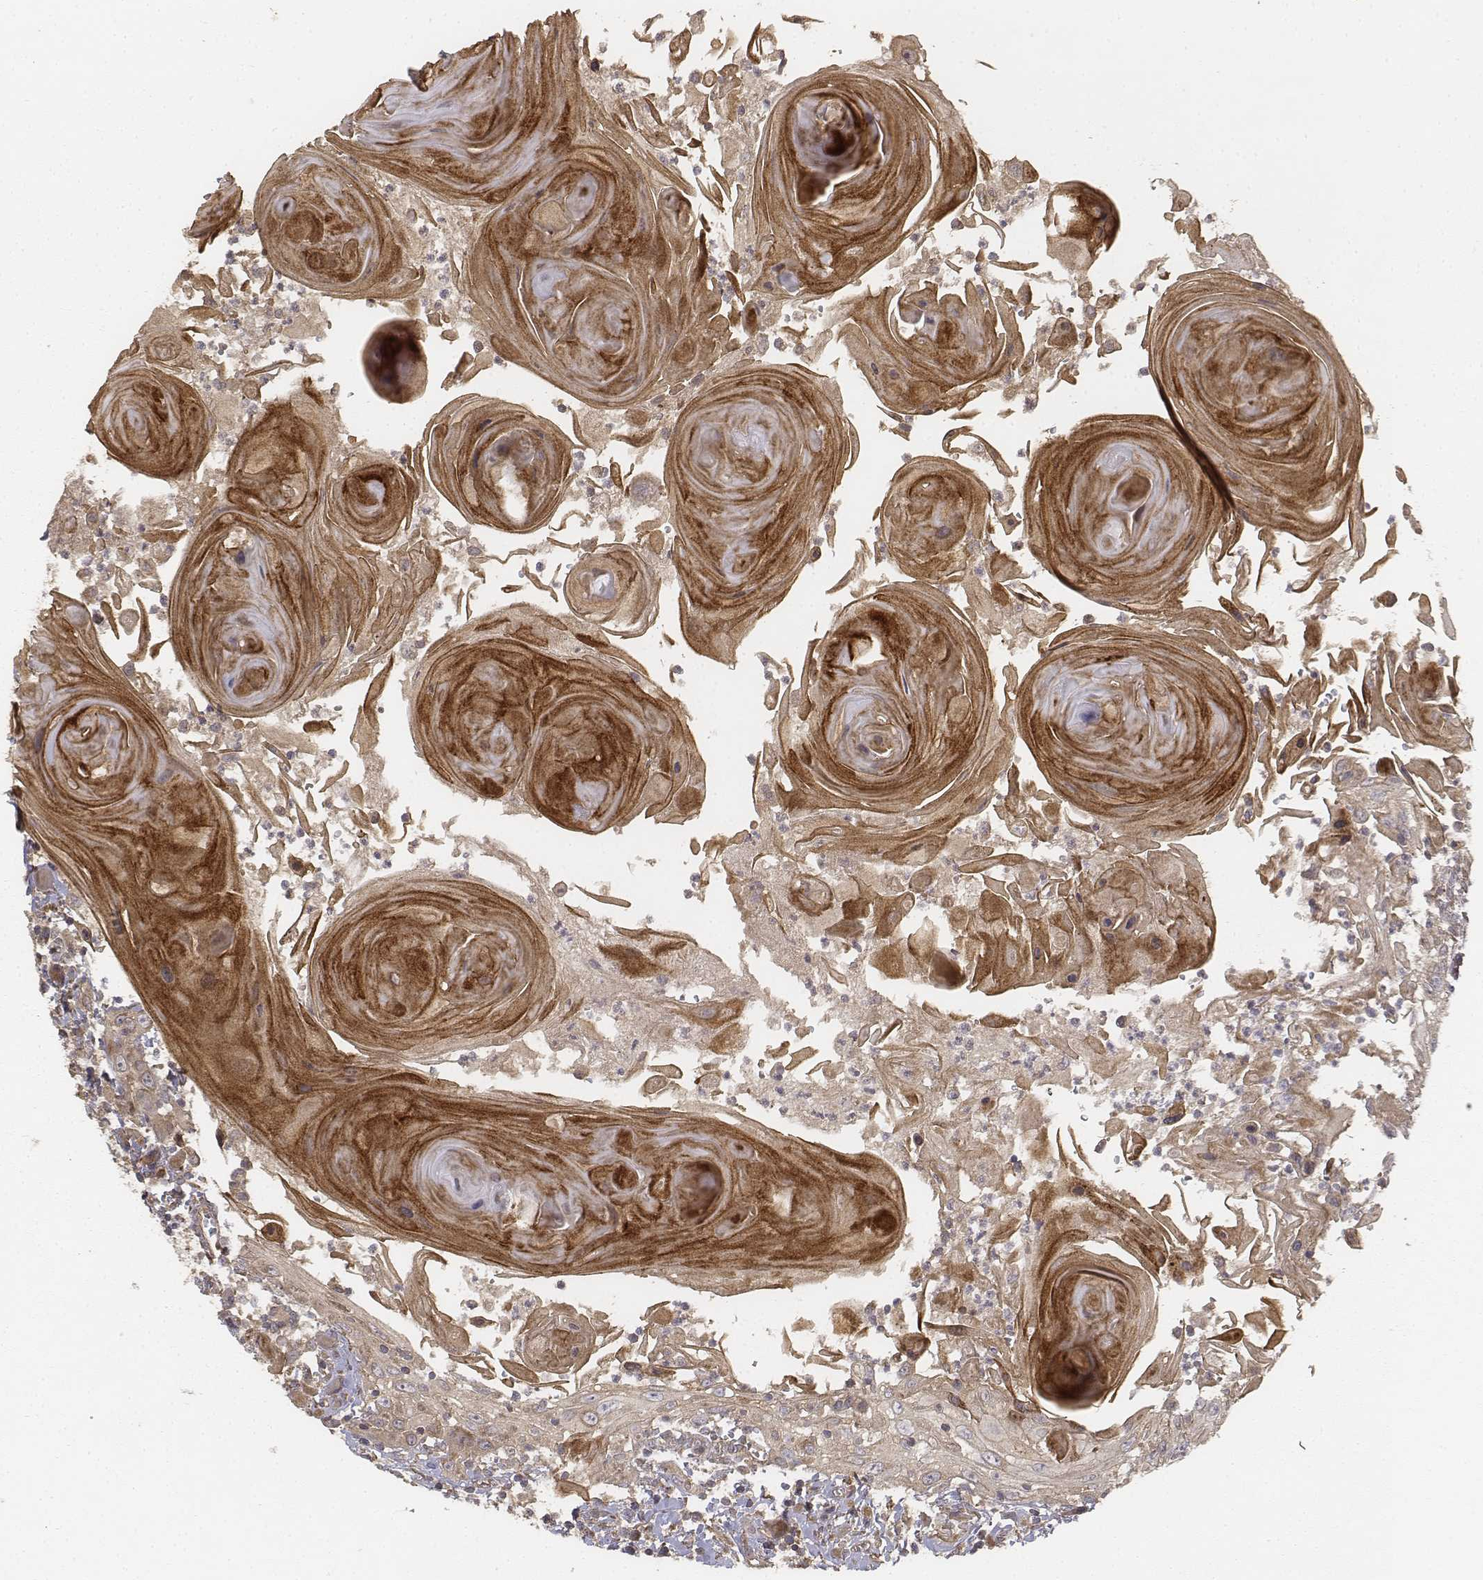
{"staining": {"intensity": "moderate", "quantity": ">75%", "location": "cytoplasmic/membranous"}, "tissue": "head and neck cancer", "cell_type": "Tumor cells", "image_type": "cancer", "snomed": [{"axis": "morphology", "description": "Squamous cell carcinoma, NOS"}, {"axis": "topography", "description": "Head-Neck"}], "caption": "Squamous cell carcinoma (head and neck) was stained to show a protein in brown. There is medium levels of moderate cytoplasmic/membranous staining in approximately >75% of tumor cells.", "gene": "FBXO21", "patient": {"sex": "female", "age": 80}}